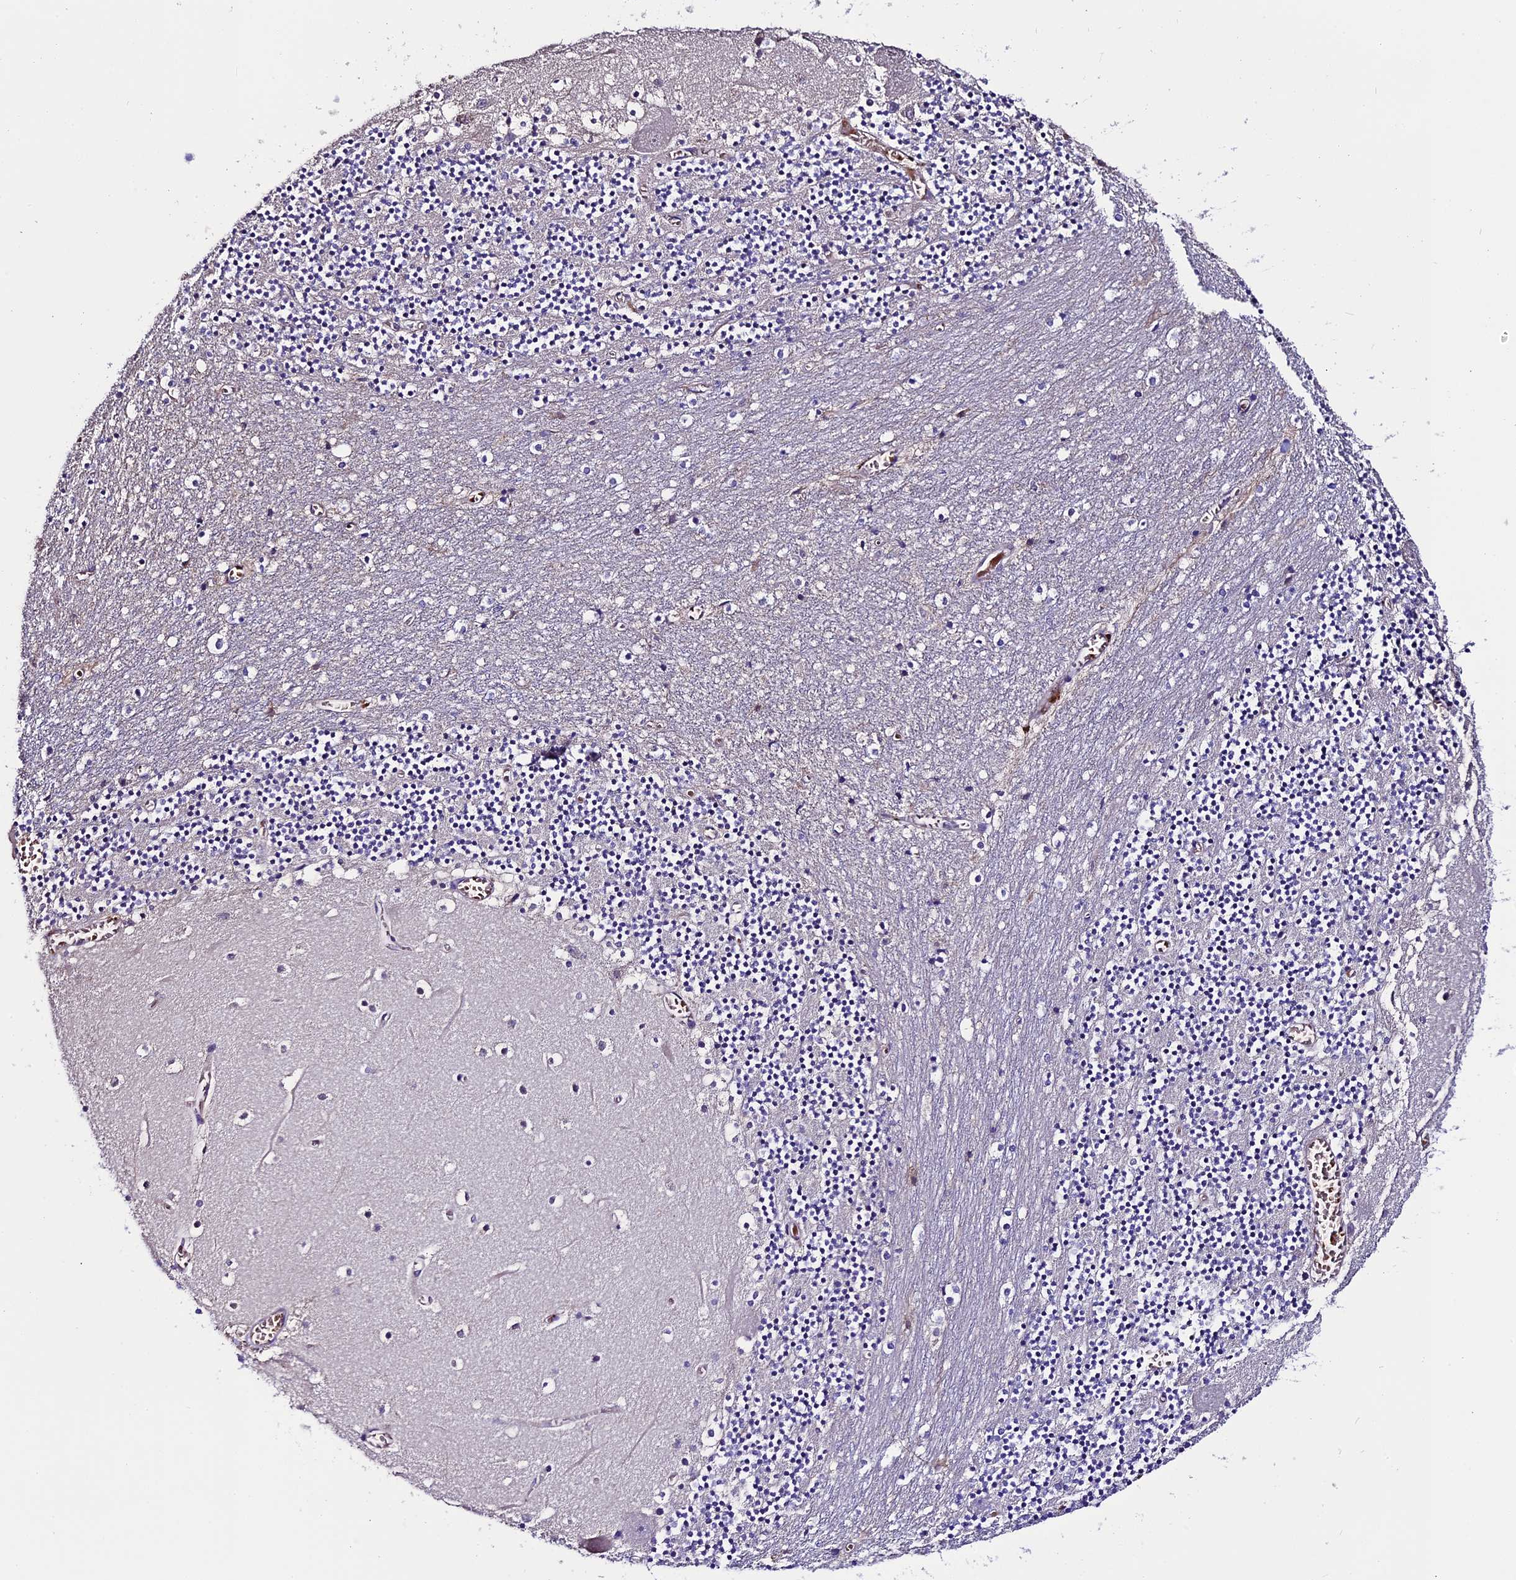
{"staining": {"intensity": "negative", "quantity": "none", "location": "none"}, "tissue": "cerebellum", "cell_type": "Cells in granular layer", "image_type": "normal", "snomed": [{"axis": "morphology", "description": "Normal tissue, NOS"}, {"axis": "topography", "description": "Cerebellum"}], "caption": "The histopathology image displays no staining of cells in granular layer in unremarkable cerebellum. The staining was performed using DAB to visualize the protein expression in brown, while the nuclei were stained in blue with hematoxylin (Magnification: 20x).", "gene": "TCP11L2", "patient": {"sex": "female", "age": 28}}